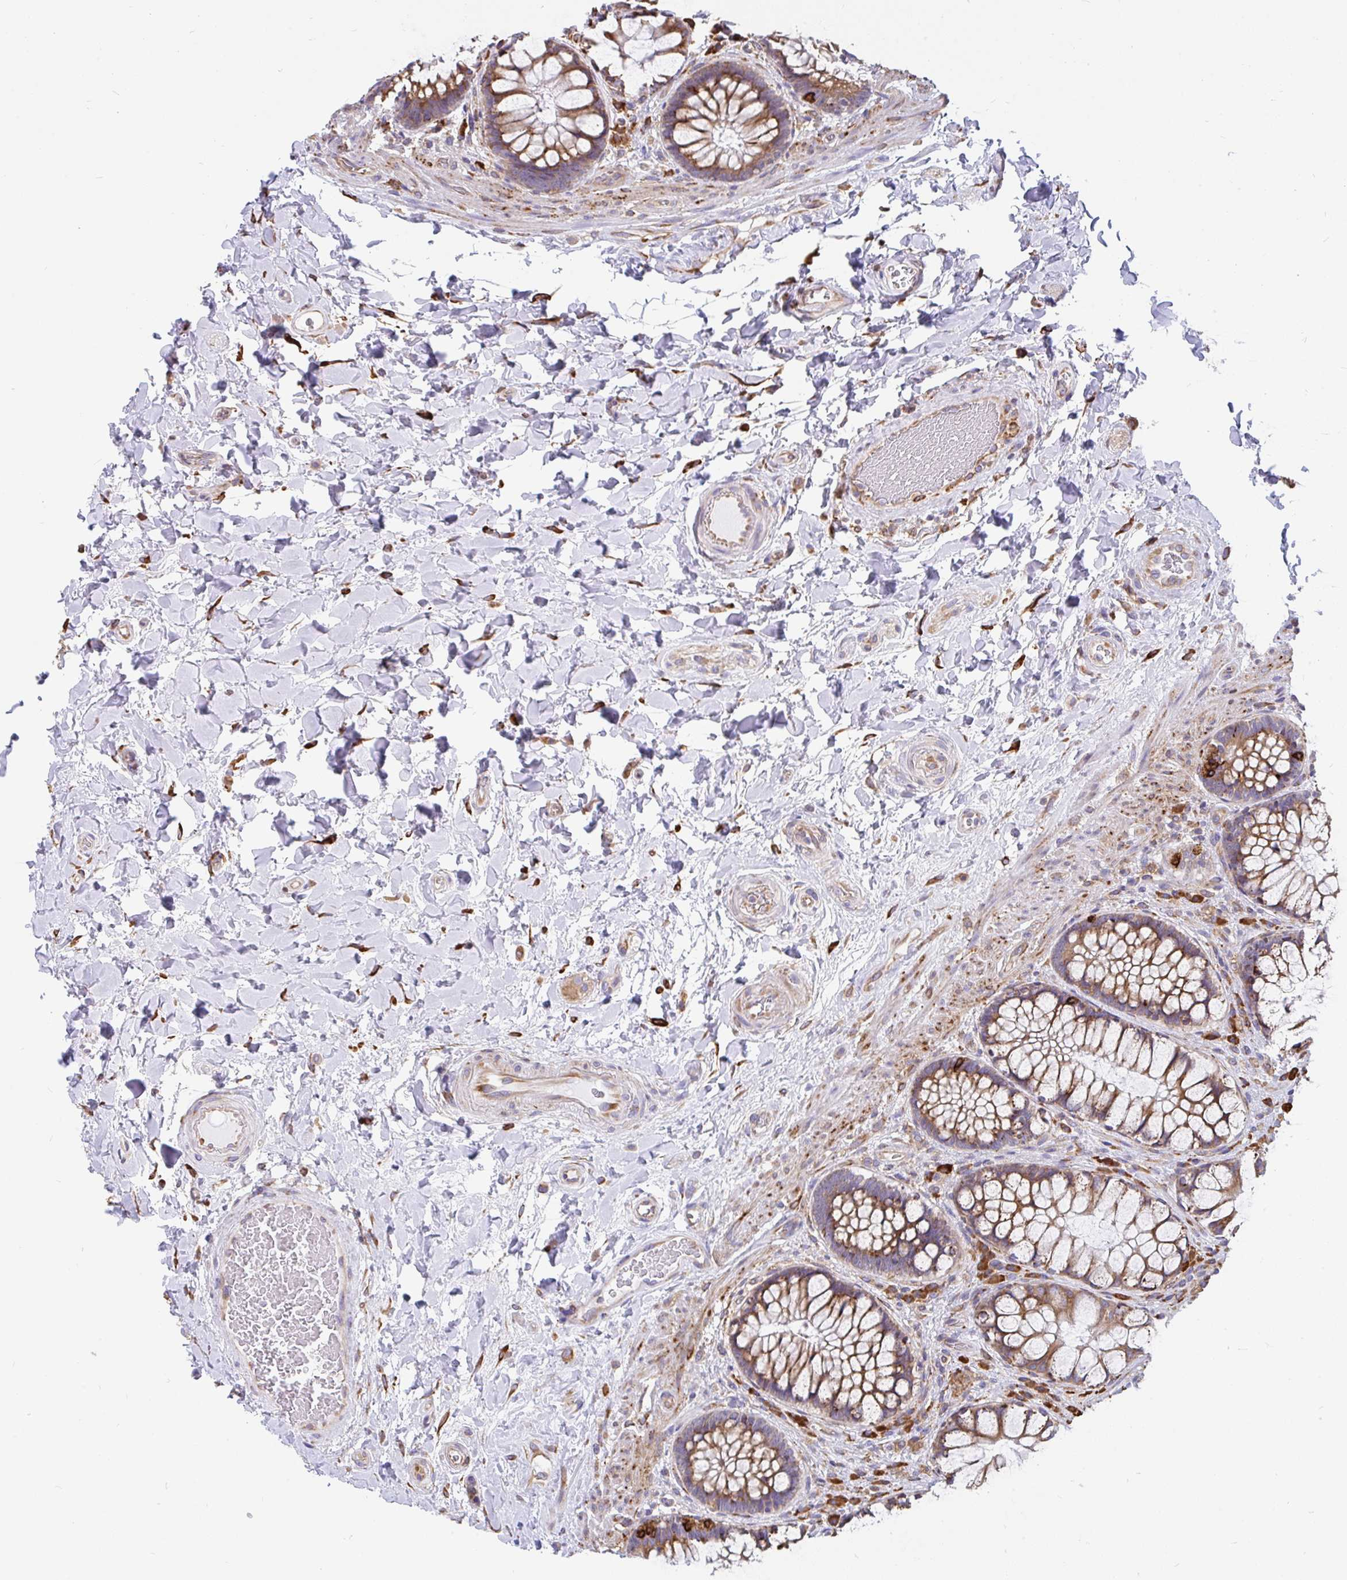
{"staining": {"intensity": "moderate", "quantity": ">75%", "location": "cytoplasmic/membranous"}, "tissue": "rectum", "cell_type": "Glandular cells", "image_type": "normal", "snomed": [{"axis": "morphology", "description": "Normal tissue, NOS"}, {"axis": "topography", "description": "Rectum"}], "caption": "Normal rectum displays moderate cytoplasmic/membranous staining in about >75% of glandular cells.", "gene": "EML5", "patient": {"sex": "female", "age": 58}}